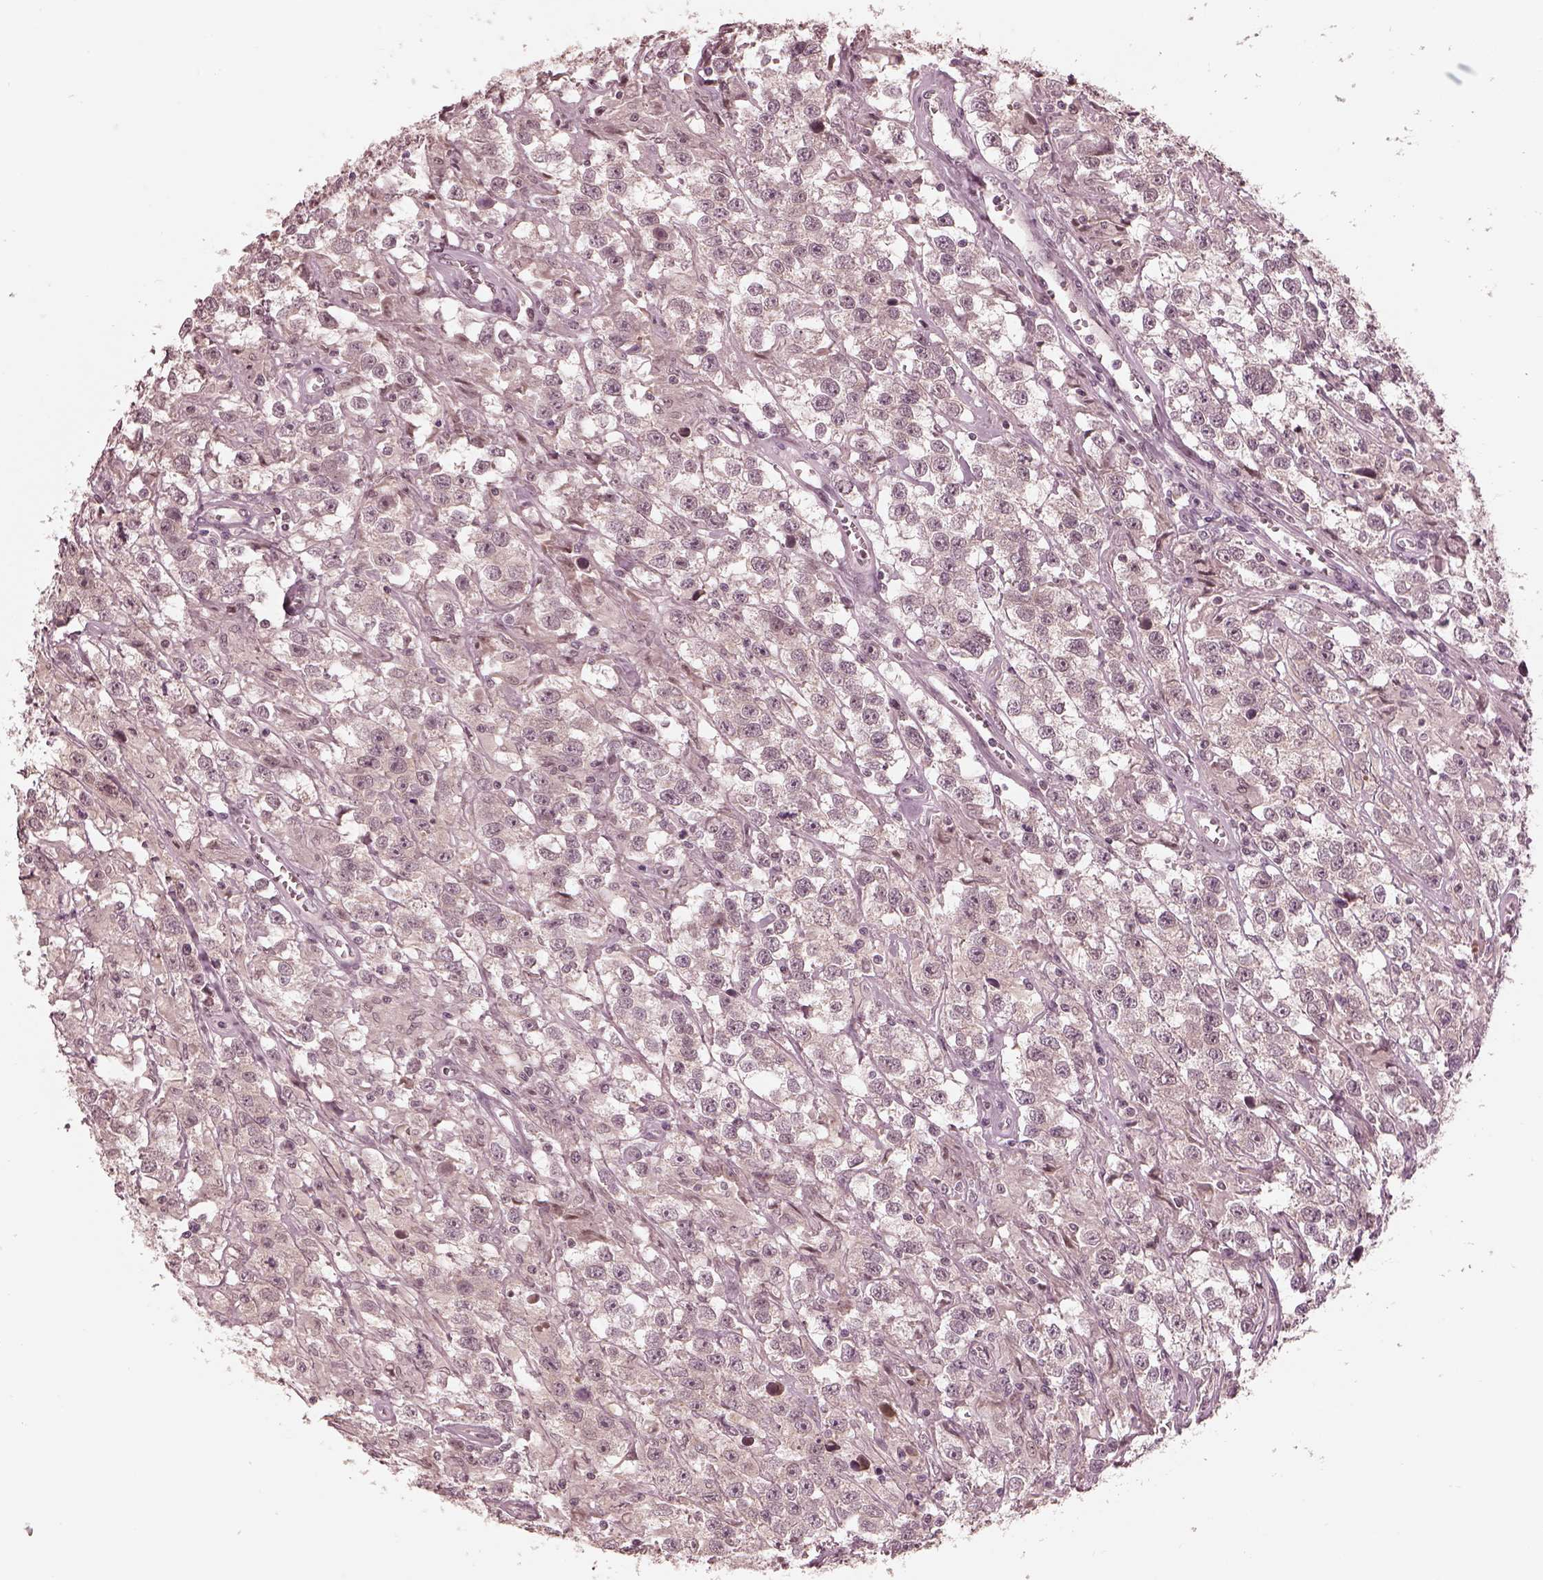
{"staining": {"intensity": "negative", "quantity": "none", "location": "none"}, "tissue": "testis cancer", "cell_type": "Tumor cells", "image_type": "cancer", "snomed": [{"axis": "morphology", "description": "Seminoma, NOS"}, {"axis": "topography", "description": "Testis"}], "caption": "Testis cancer was stained to show a protein in brown. There is no significant expression in tumor cells.", "gene": "IQCG", "patient": {"sex": "male", "age": 43}}